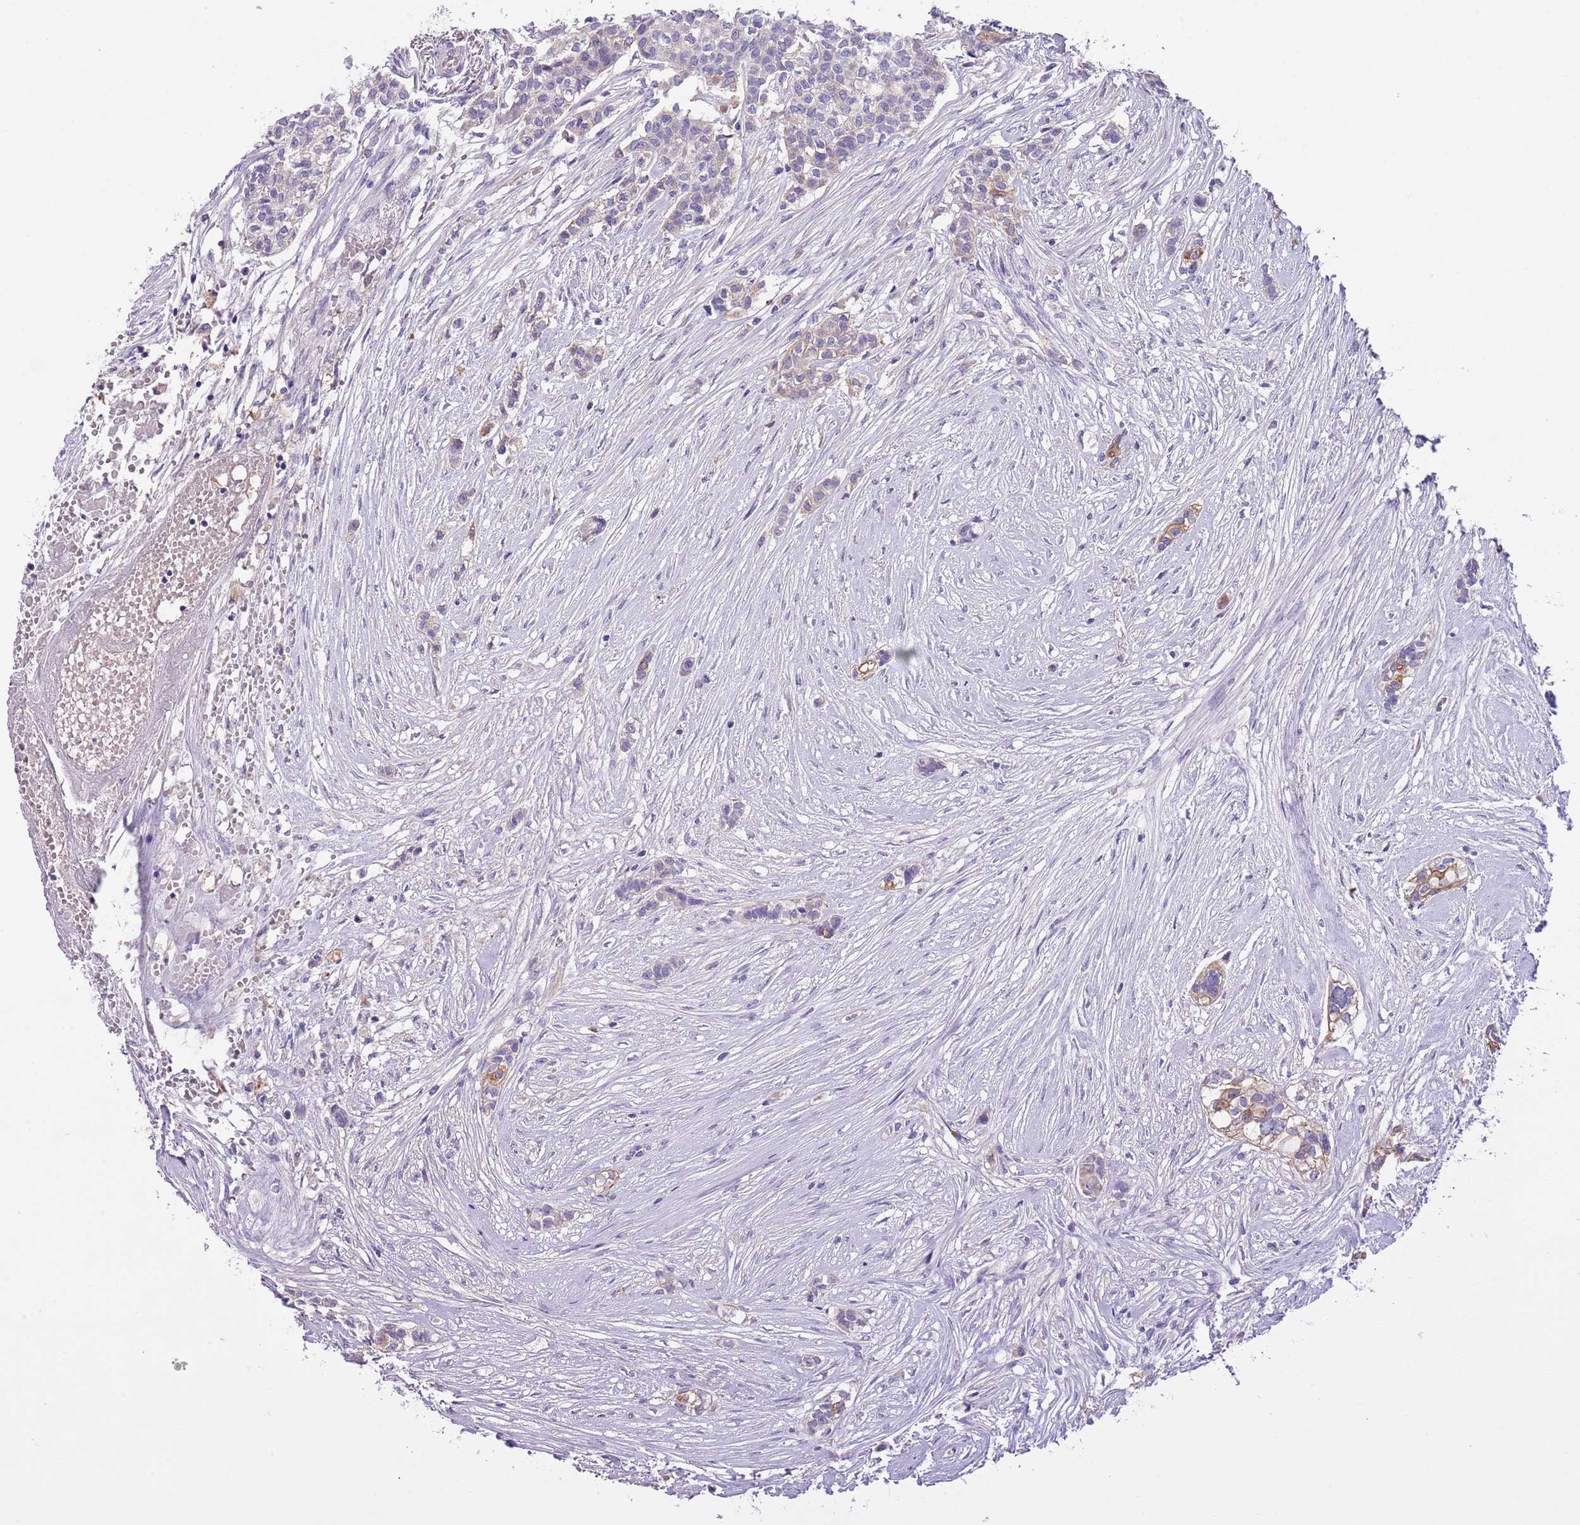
{"staining": {"intensity": "weak", "quantity": "<25%", "location": "cytoplasmic/membranous"}, "tissue": "head and neck cancer", "cell_type": "Tumor cells", "image_type": "cancer", "snomed": [{"axis": "morphology", "description": "Adenocarcinoma, NOS"}, {"axis": "topography", "description": "Head-Neck"}], "caption": "Immunohistochemistry (IHC) micrograph of human head and neck cancer stained for a protein (brown), which reveals no staining in tumor cells. Nuclei are stained in blue.", "gene": "HES3", "patient": {"sex": "male", "age": 81}}